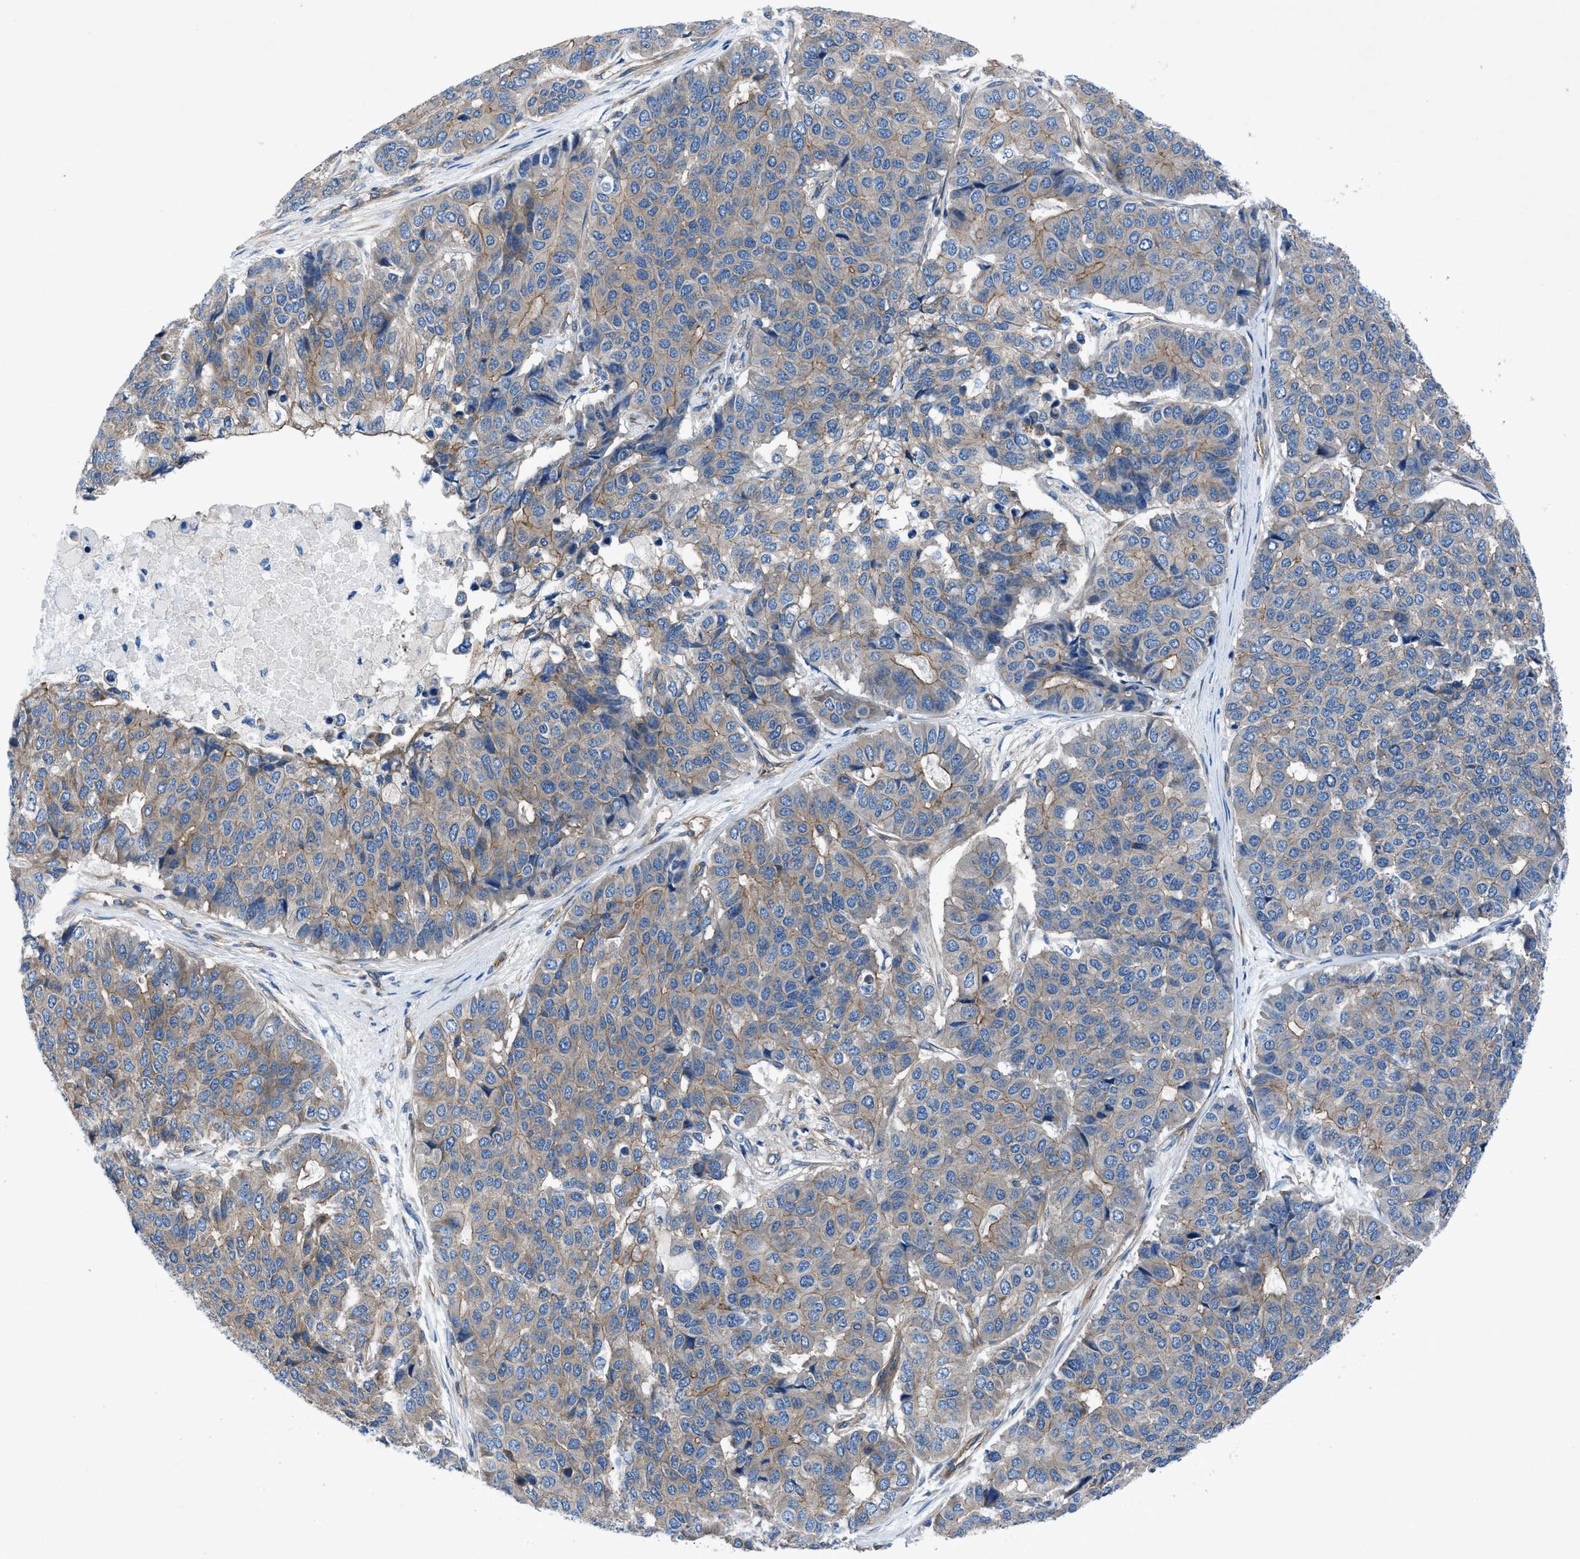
{"staining": {"intensity": "moderate", "quantity": ">75%", "location": "cytoplasmic/membranous"}, "tissue": "pancreatic cancer", "cell_type": "Tumor cells", "image_type": "cancer", "snomed": [{"axis": "morphology", "description": "Adenocarcinoma, NOS"}, {"axis": "topography", "description": "Pancreas"}], "caption": "Pancreatic cancer (adenocarcinoma) stained with a brown dye reveals moderate cytoplasmic/membranous positive expression in approximately >75% of tumor cells.", "gene": "TRIP4", "patient": {"sex": "male", "age": 50}}